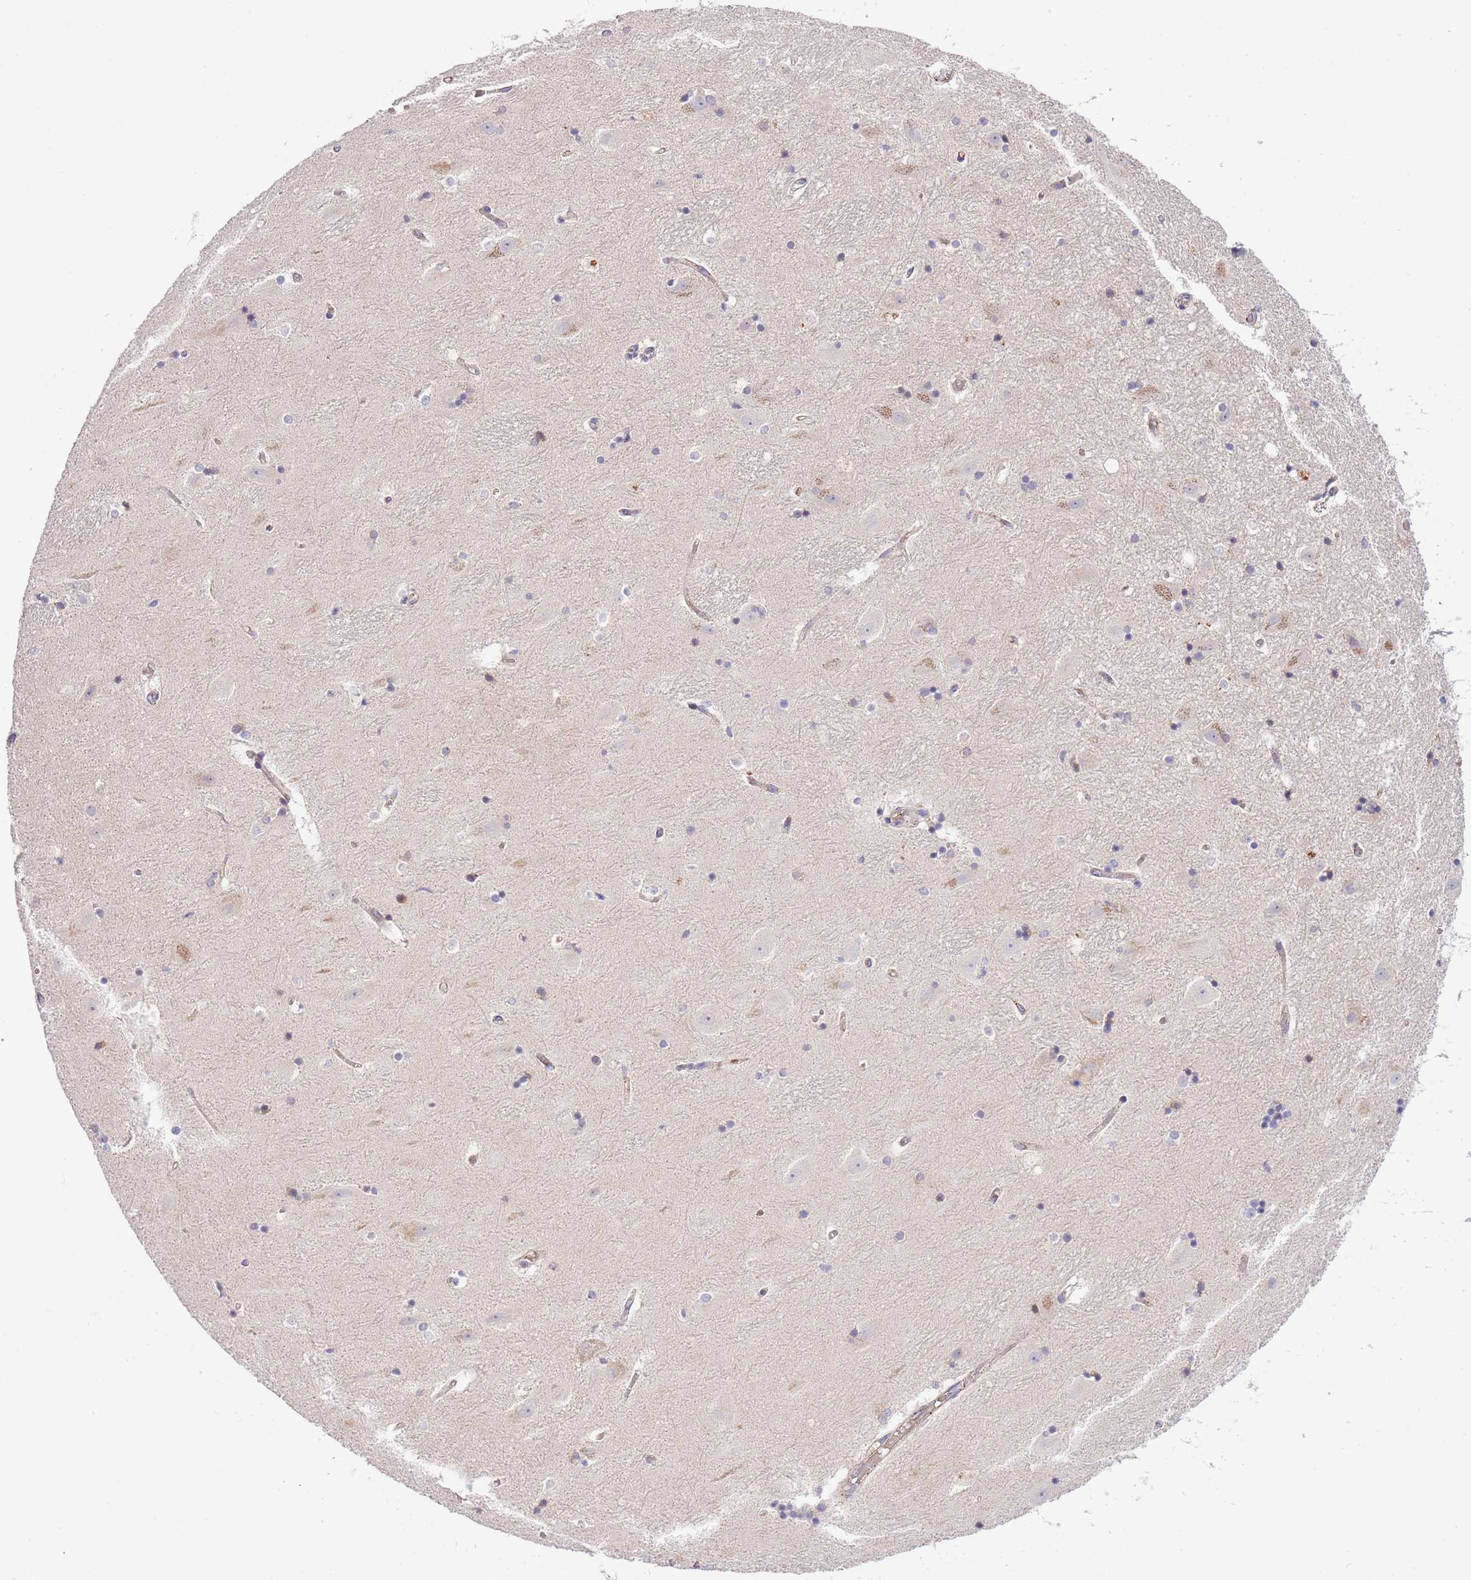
{"staining": {"intensity": "negative", "quantity": "none", "location": "none"}, "tissue": "hippocampus", "cell_type": "Glial cells", "image_type": "normal", "snomed": [{"axis": "morphology", "description": "Normal tissue, NOS"}, {"axis": "topography", "description": "Hippocampus"}], "caption": "IHC histopathology image of benign hippocampus: hippocampus stained with DAB (3,3'-diaminobenzidine) shows no significant protein expression in glial cells.", "gene": "ABHD17A", "patient": {"sex": "female", "age": 52}}